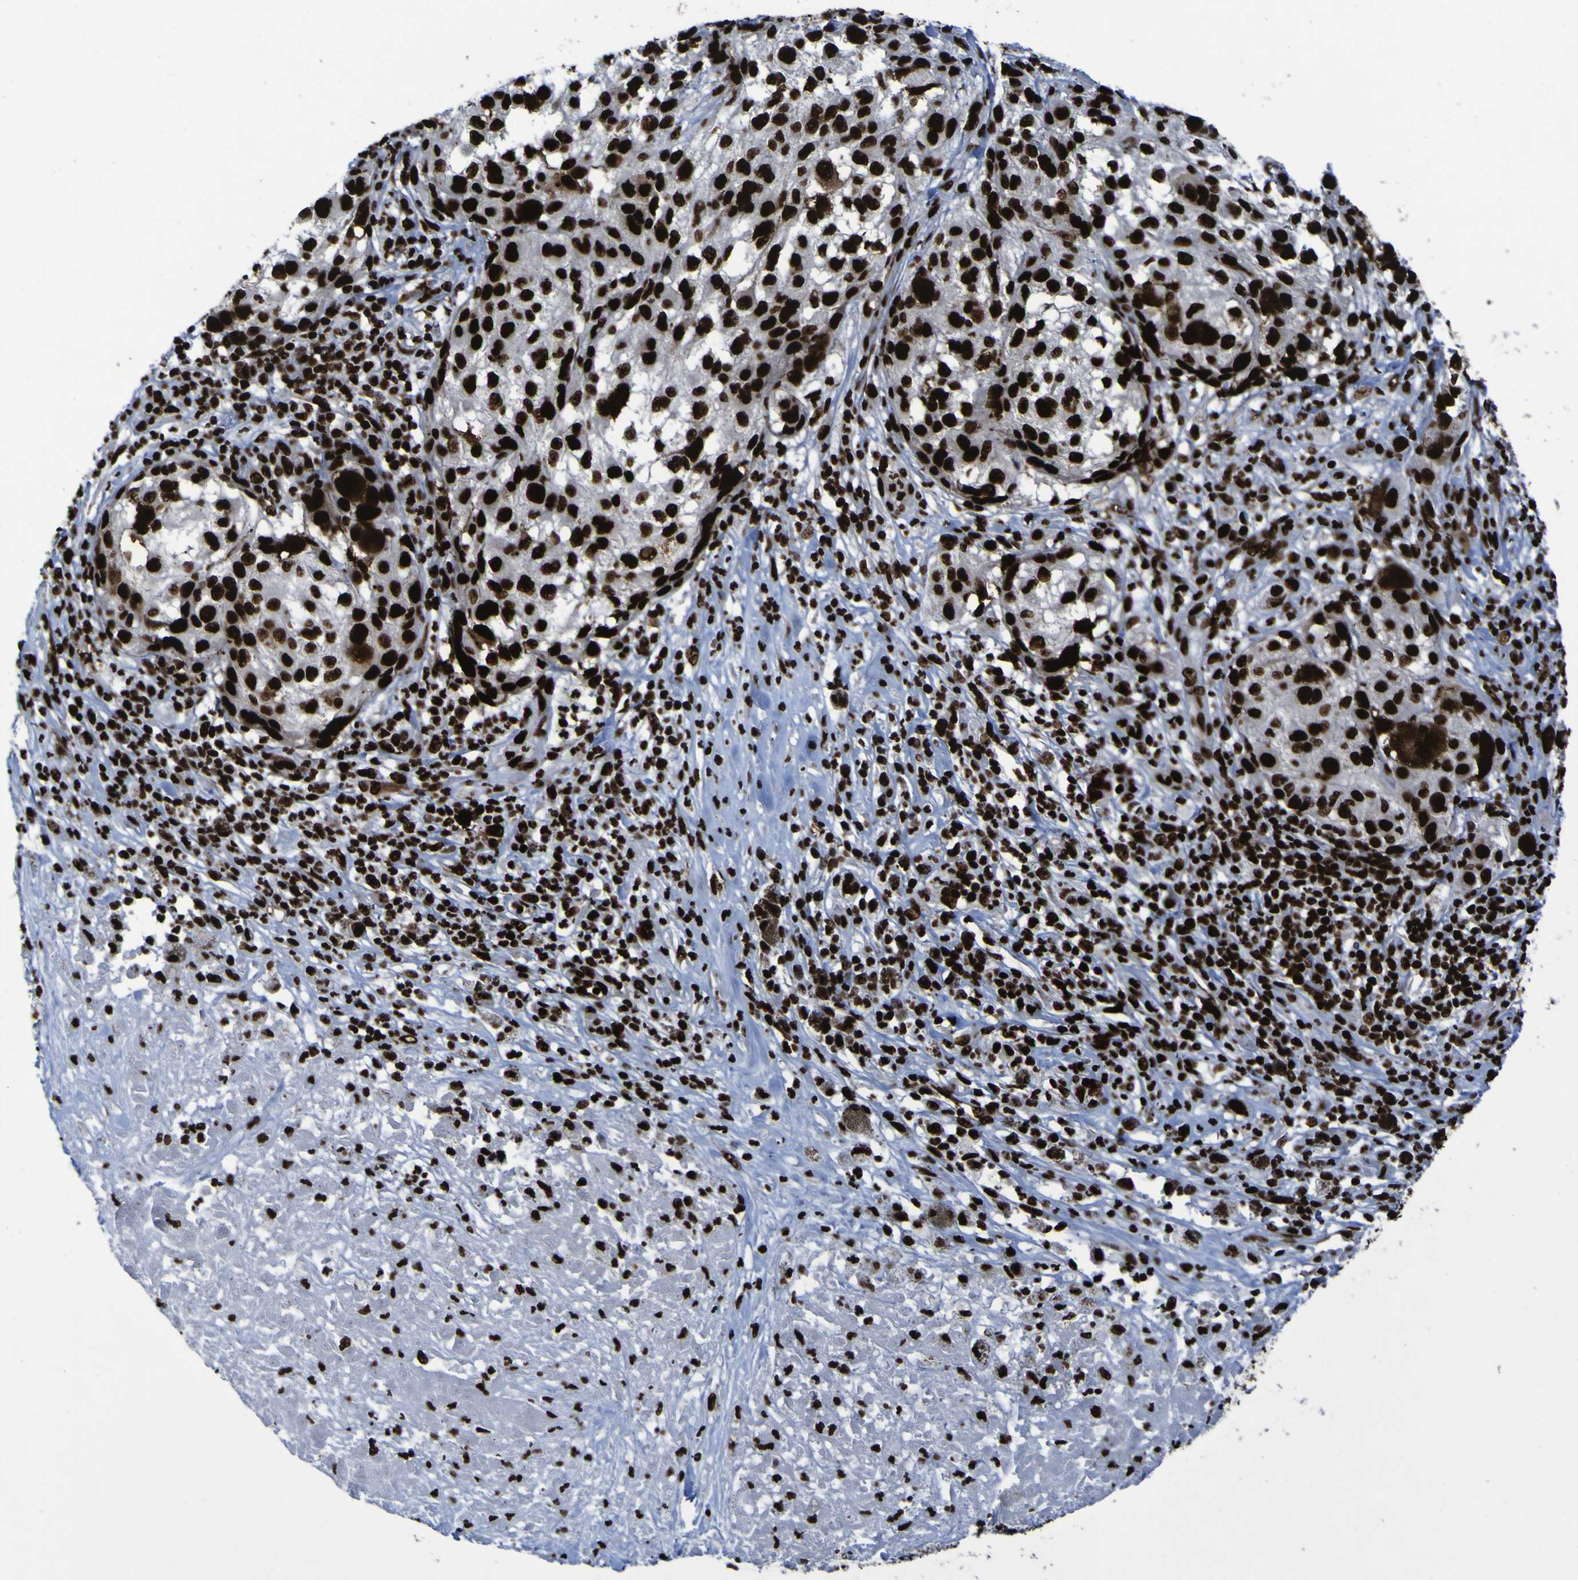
{"staining": {"intensity": "strong", "quantity": ">75%", "location": "nuclear"}, "tissue": "melanoma", "cell_type": "Tumor cells", "image_type": "cancer", "snomed": [{"axis": "morphology", "description": "Necrosis, NOS"}, {"axis": "morphology", "description": "Malignant melanoma, NOS"}, {"axis": "topography", "description": "Skin"}], "caption": "The immunohistochemical stain shows strong nuclear staining in tumor cells of melanoma tissue. The staining was performed using DAB (3,3'-diaminobenzidine), with brown indicating positive protein expression. Nuclei are stained blue with hematoxylin.", "gene": "NPM1", "patient": {"sex": "female", "age": 87}}